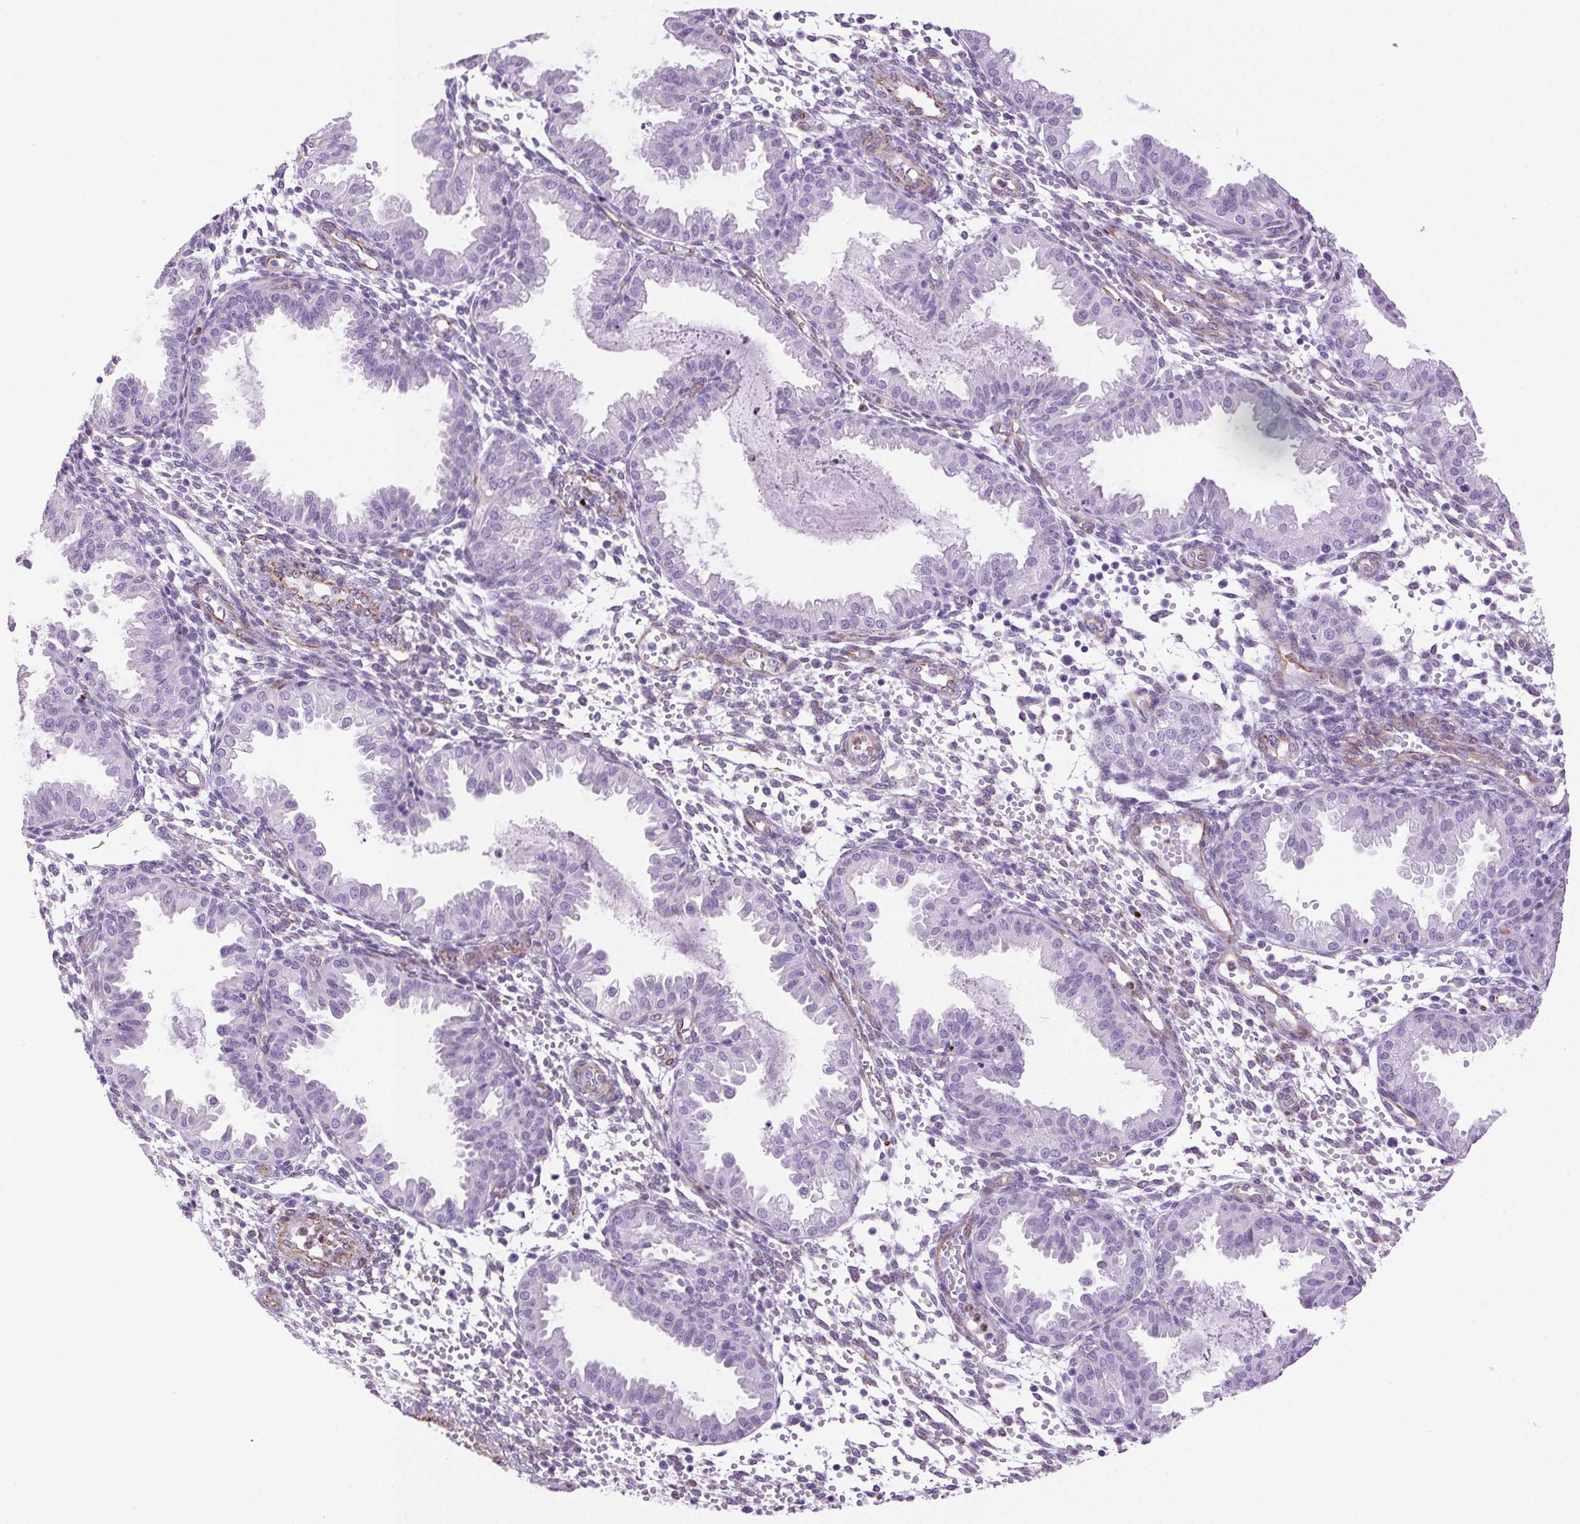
{"staining": {"intensity": "negative", "quantity": "none", "location": "none"}, "tissue": "endometrium", "cell_type": "Cells in endometrial stroma", "image_type": "normal", "snomed": [{"axis": "morphology", "description": "Normal tissue, NOS"}, {"axis": "topography", "description": "Endometrium"}], "caption": "Endometrium stained for a protein using IHC reveals no staining cells in endometrial stroma.", "gene": "SHCBP1L", "patient": {"sex": "female", "age": 33}}